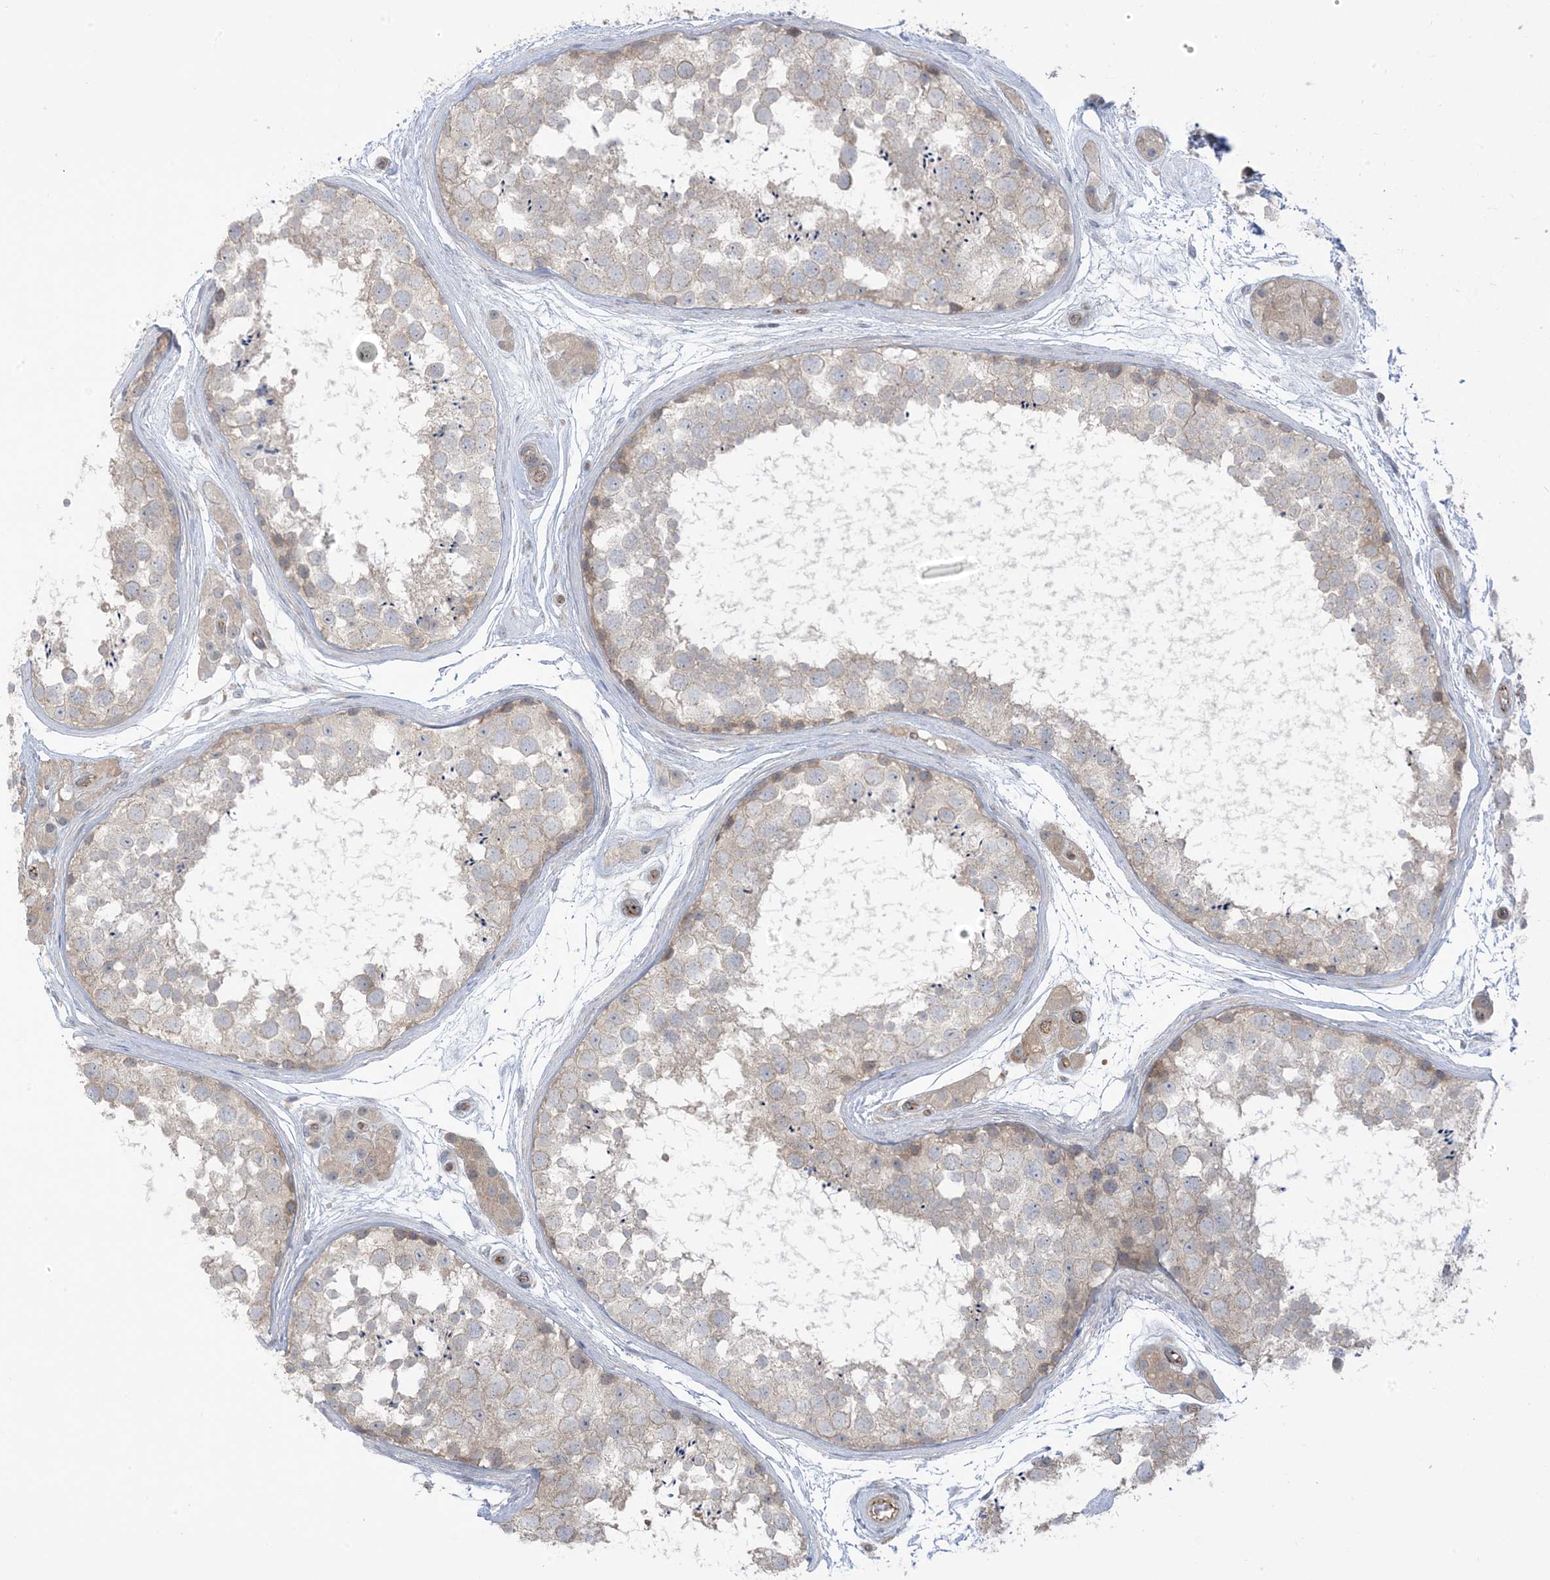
{"staining": {"intensity": "weak", "quantity": "<25%", "location": "cytoplasmic/membranous"}, "tissue": "testis", "cell_type": "Cells in seminiferous ducts", "image_type": "normal", "snomed": [{"axis": "morphology", "description": "Normal tissue, NOS"}, {"axis": "topography", "description": "Testis"}], "caption": "Immunohistochemistry histopathology image of normal testis: human testis stained with DAB (3,3'-diaminobenzidine) reveals no significant protein positivity in cells in seminiferous ducts.", "gene": "ICMT", "patient": {"sex": "male", "age": 56}}